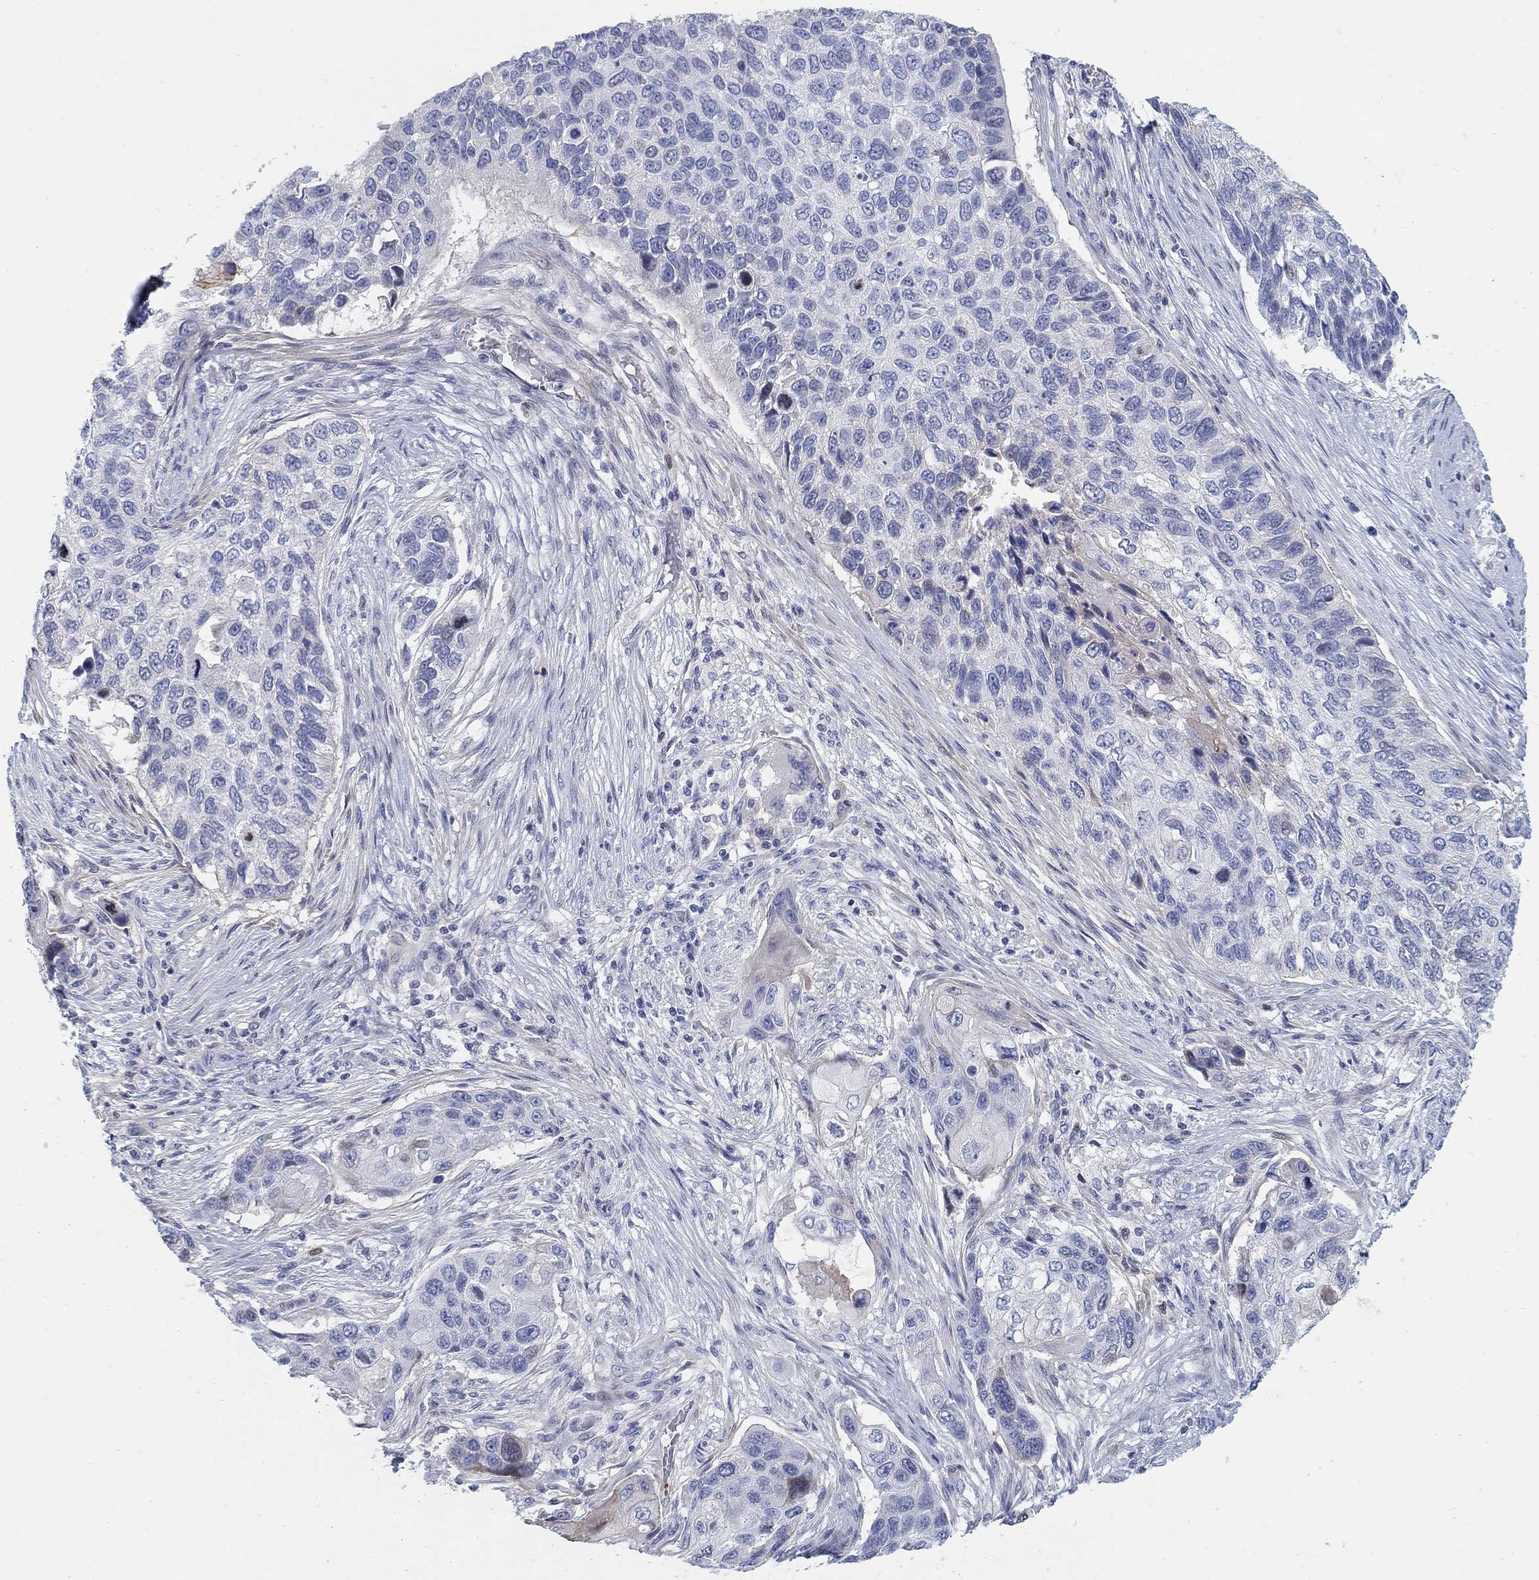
{"staining": {"intensity": "negative", "quantity": "none", "location": "none"}, "tissue": "lung cancer", "cell_type": "Tumor cells", "image_type": "cancer", "snomed": [{"axis": "morphology", "description": "Normal tissue, NOS"}, {"axis": "morphology", "description": "Squamous cell carcinoma, NOS"}, {"axis": "topography", "description": "Bronchus"}, {"axis": "topography", "description": "Lung"}], "caption": "Immunohistochemistry (IHC) micrograph of neoplastic tissue: lung squamous cell carcinoma stained with DAB (3,3'-diaminobenzidine) displays no significant protein staining in tumor cells.", "gene": "HEATR4", "patient": {"sex": "male", "age": 69}}